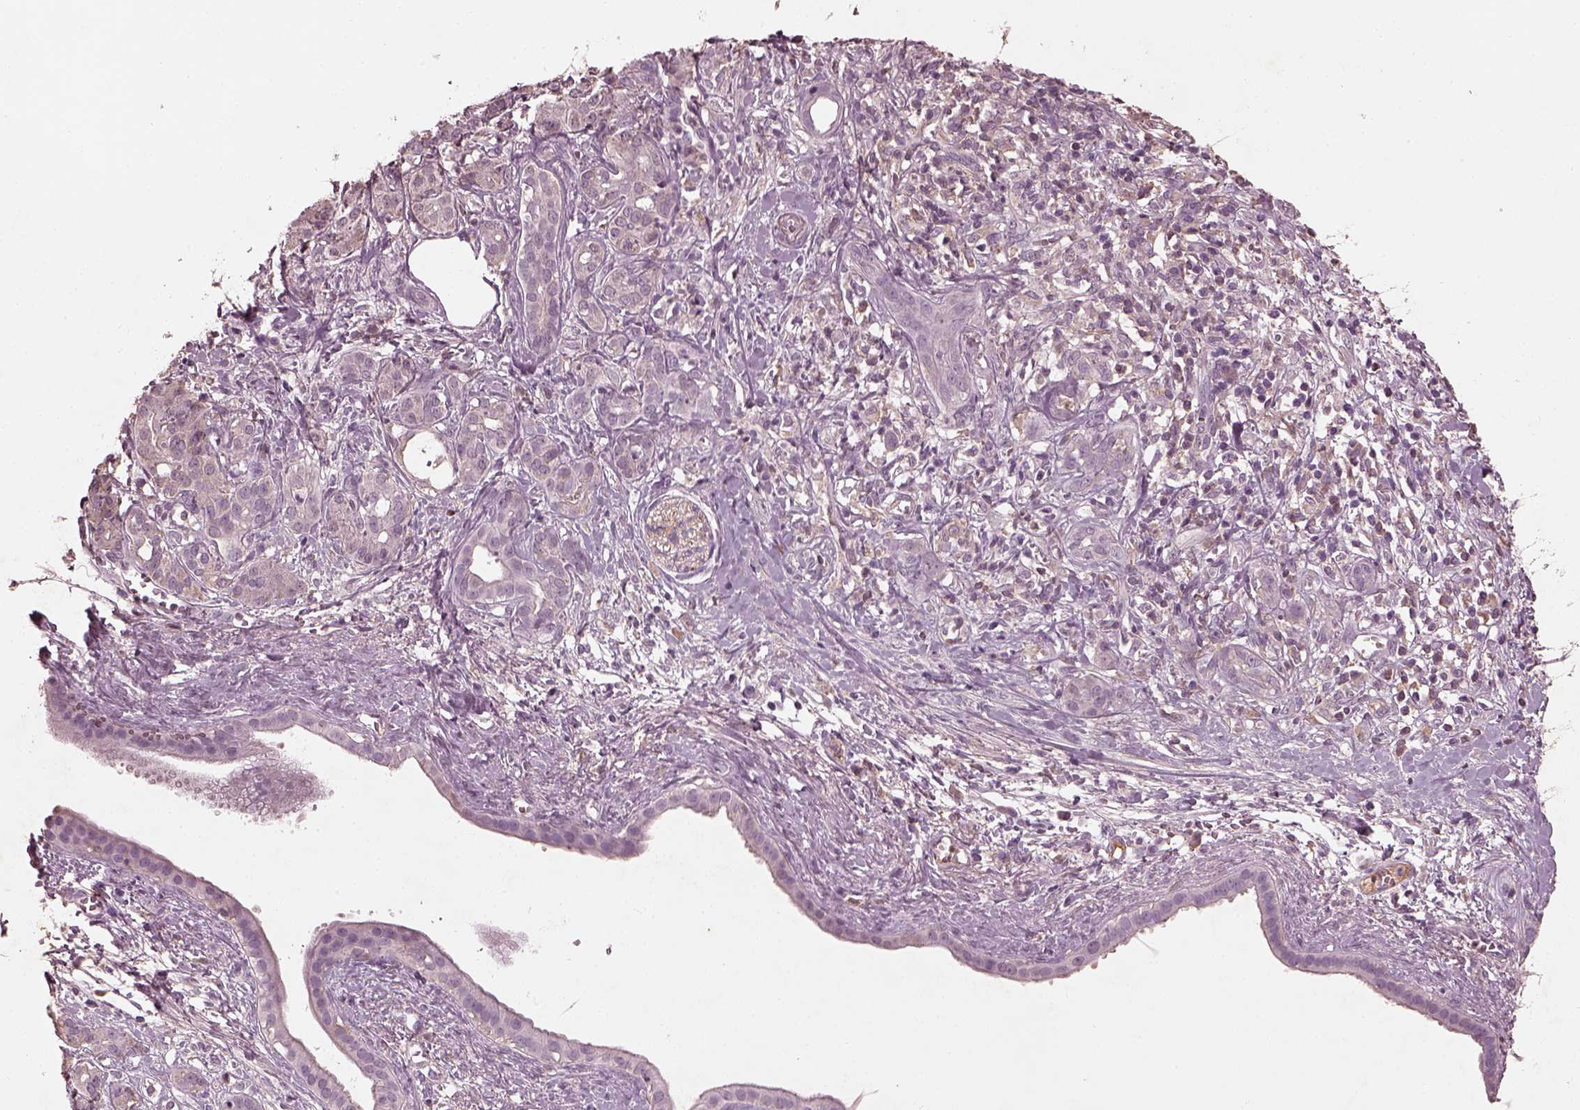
{"staining": {"intensity": "negative", "quantity": "none", "location": "none"}, "tissue": "pancreatic cancer", "cell_type": "Tumor cells", "image_type": "cancer", "snomed": [{"axis": "morphology", "description": "Adenocarcinoma, NOS"}, {"axis": "topography", "description": "Pancreas"}], "caption": "Tumor cells are negative for protein expression in human pancreatic adenocarcinoma. (Immunohistochemistry, brightfield microscopy, high magnification).", "gene": "FRRS1L", "patient": {"sex": "male", "age": 61}}